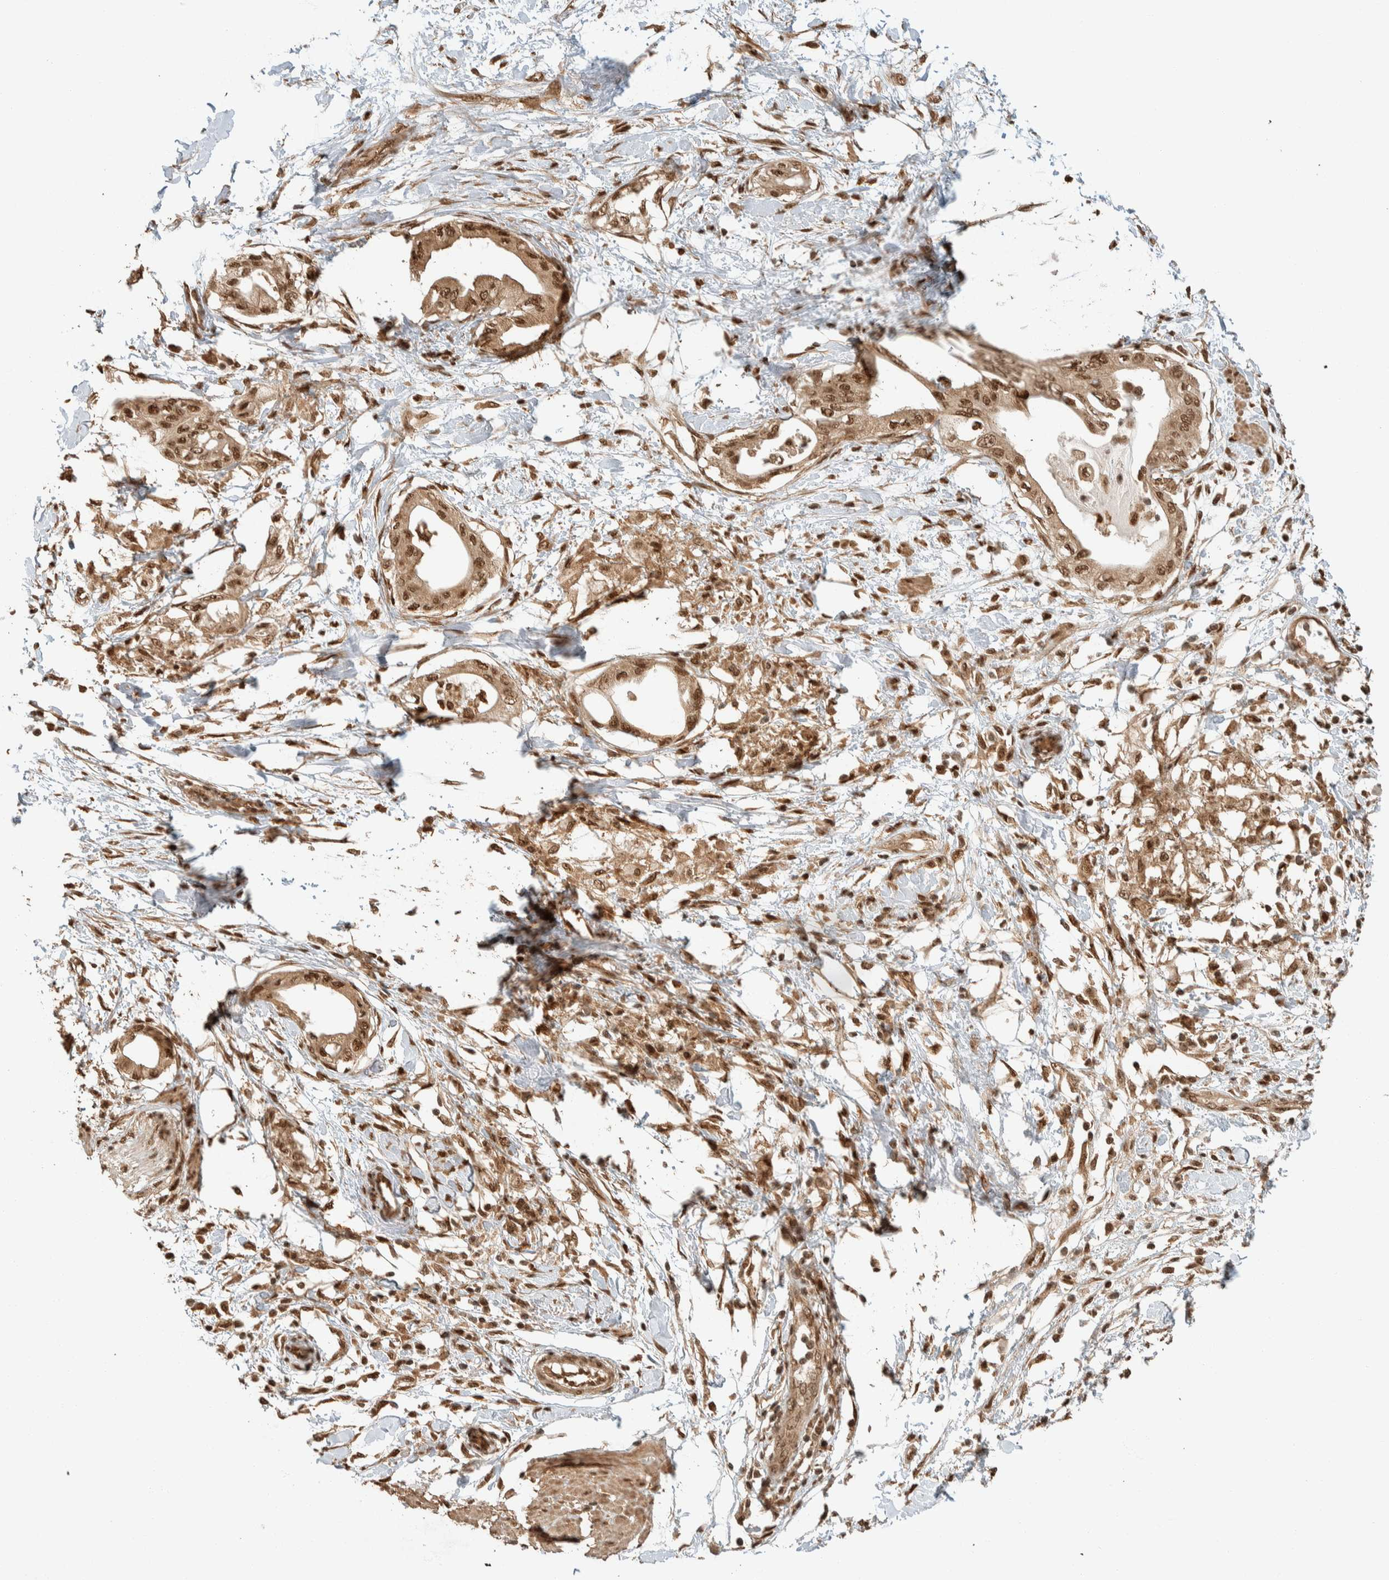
{"staining": {"intensity": "moderate", "quantity": ">75%", "location": "cytoplasmic/membranous,nuclear"}, "tissue": "pancreatic cancer", "cell_type": "Tumor cells", "image_type": "cancer", "snomed": [{"axis": "morphology", "description": "Normal tissue, NOS"}, {"axis": "morphology", "description": "Adenocarcinoma, NOS"}, {"axis": "topography", "description": "Pancreas"}, {"axis": "topography", "description": "Duodenum"}], "caption": "DAB immunohistochemical staining of adenocarcinoma (pancreatic) demonstrates moderate cytoplasmic/membranous and nuclear protein expression in about >75% of tumor cells.", "gene": "ZBTB2", "patient": {"sex": "female", "age": 60}}